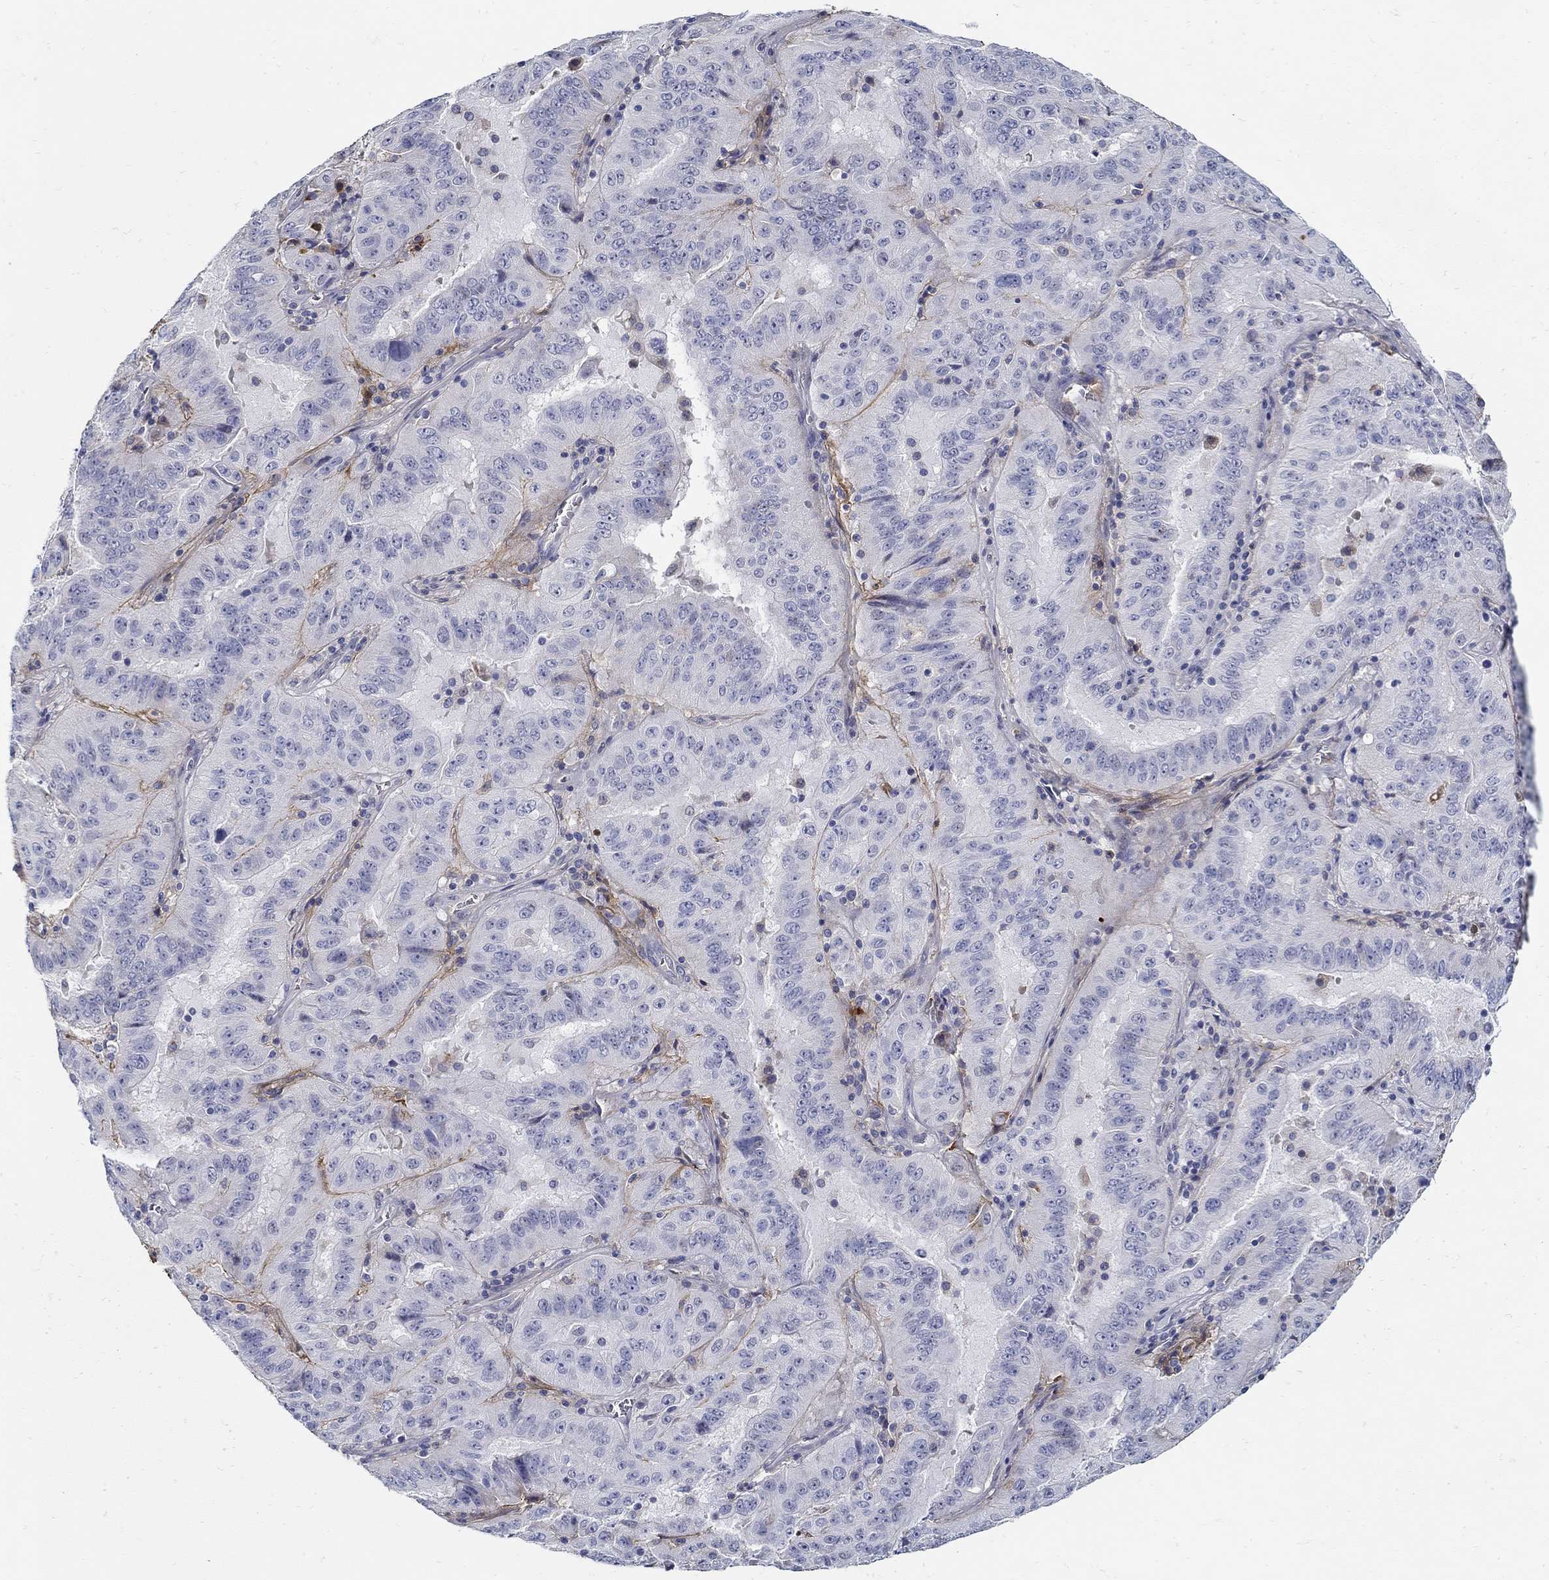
{"staining": {"intensity": "negative", "quantity": "none", "location": "none"}, "tissue": "pancreatic cancer", "cell_type": "Tumor cells", "image_type": "cancer", "snomed": [{"axis": "morphology", "description": "Adenocarcinoma, NOS"}, {"axis": "topography", "description": "Pancreas"}], "caption": "The histopathology image reveals no staining of tumor cells in pancreatic adenocarcinoma. Brightfield microscopy of immunohistochemistry (IHC) stained with DAB (3,3'-diaminobenzidine) (brown) and hematoxylin (blue), captured at high magnification.", "gene": "TGFBI", "patient": {"sex": "male", "age": 63}}